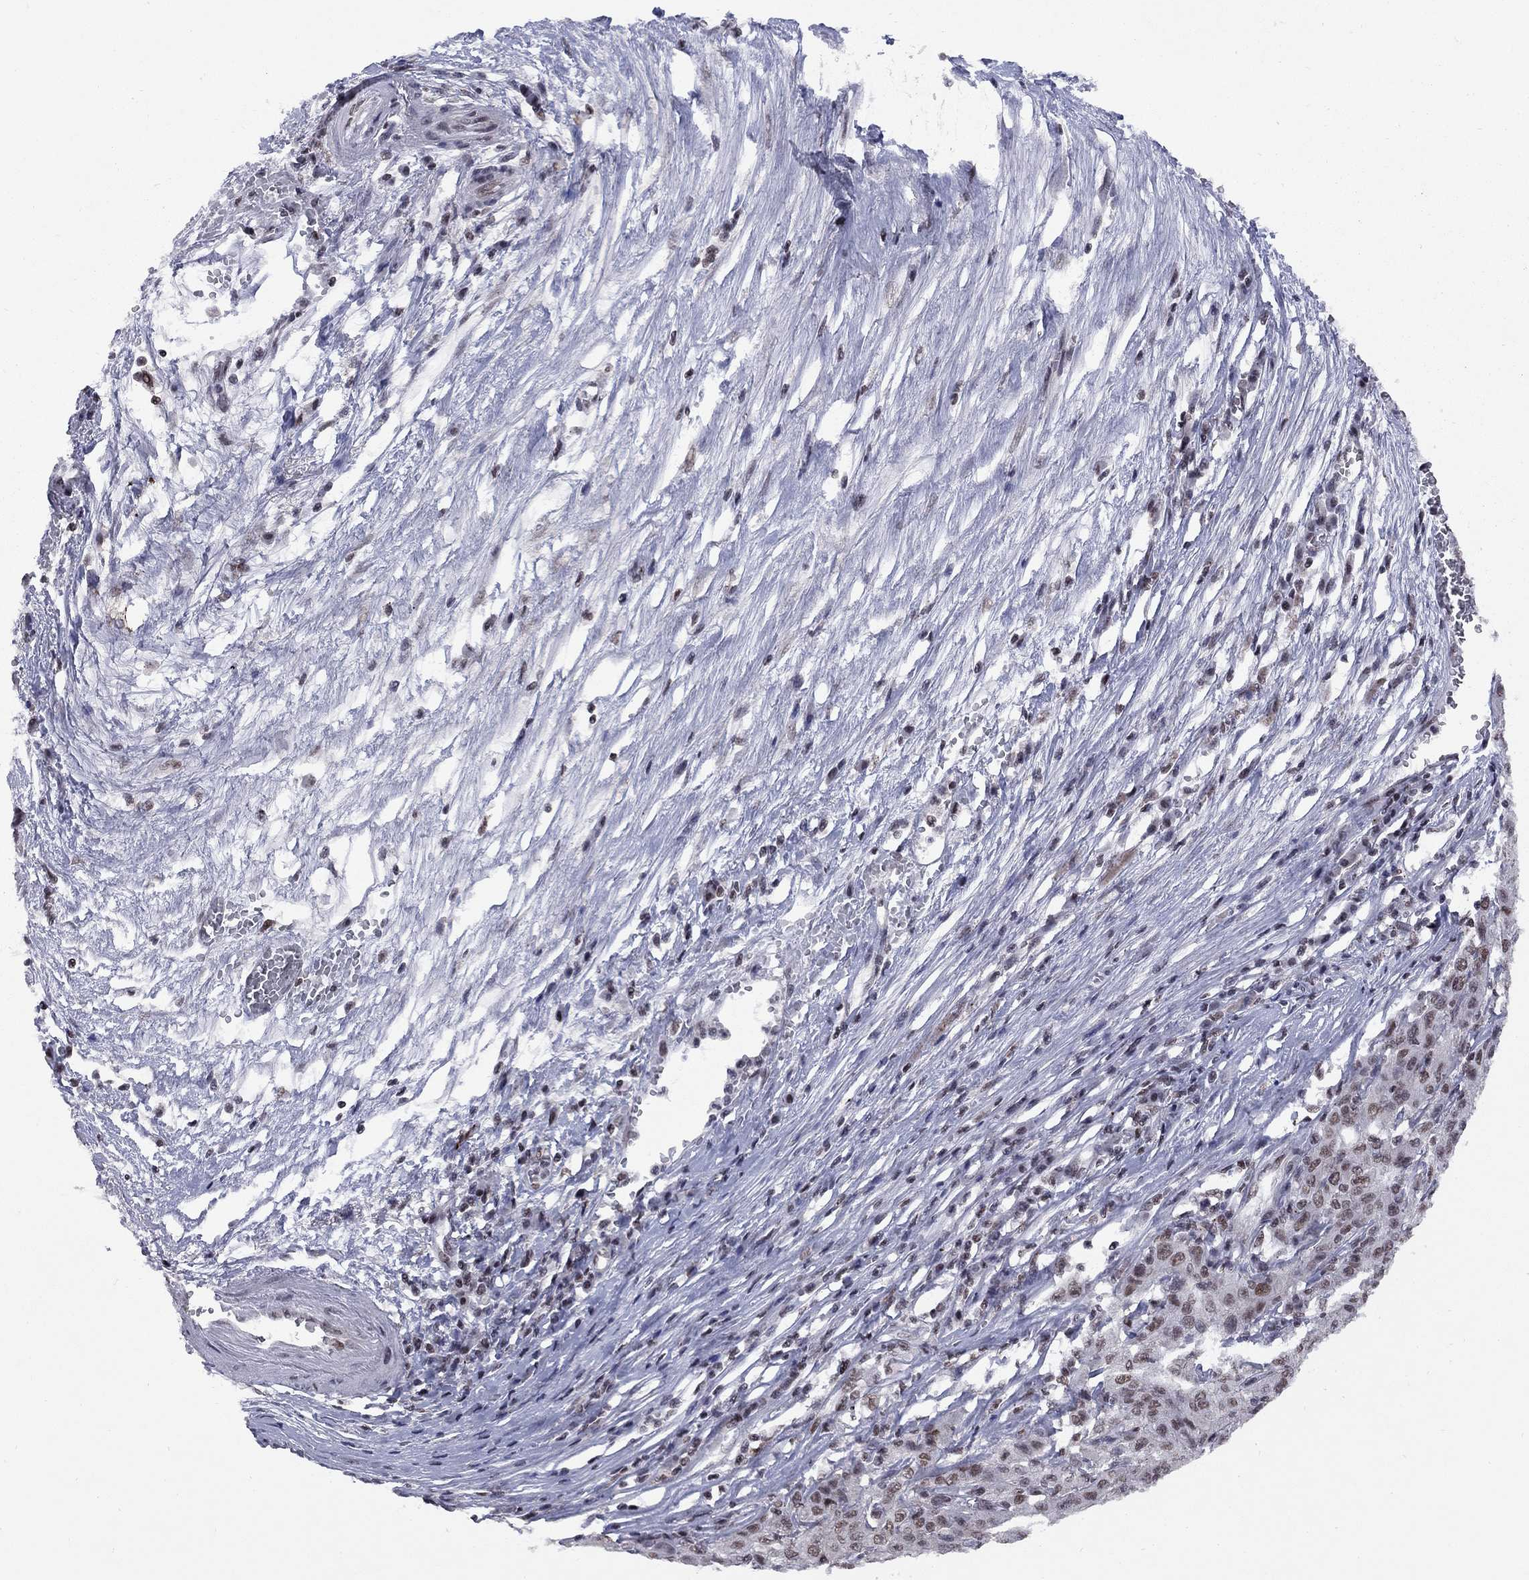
{"staining": {"intensity": "moderate", "quantity": "<25%", "location": "nuclear"}, "tissue": "pancreatic cancer", "cell_type": "Tumor cells", "image_type": "cancer", "snomed": [{"axis": "morphology", "description": "Adenocarcinoma, NOS"}, {"axis": "topography", "description": "Pancreas"}], "caption": "Pancreatic cancer tissue reveals moderate nuclear staining in approximately <25% of tumor cells, visualized by immunohistochemistry.", "gene": "TAF9", "patient": {"sex": "male", "age": 63}}